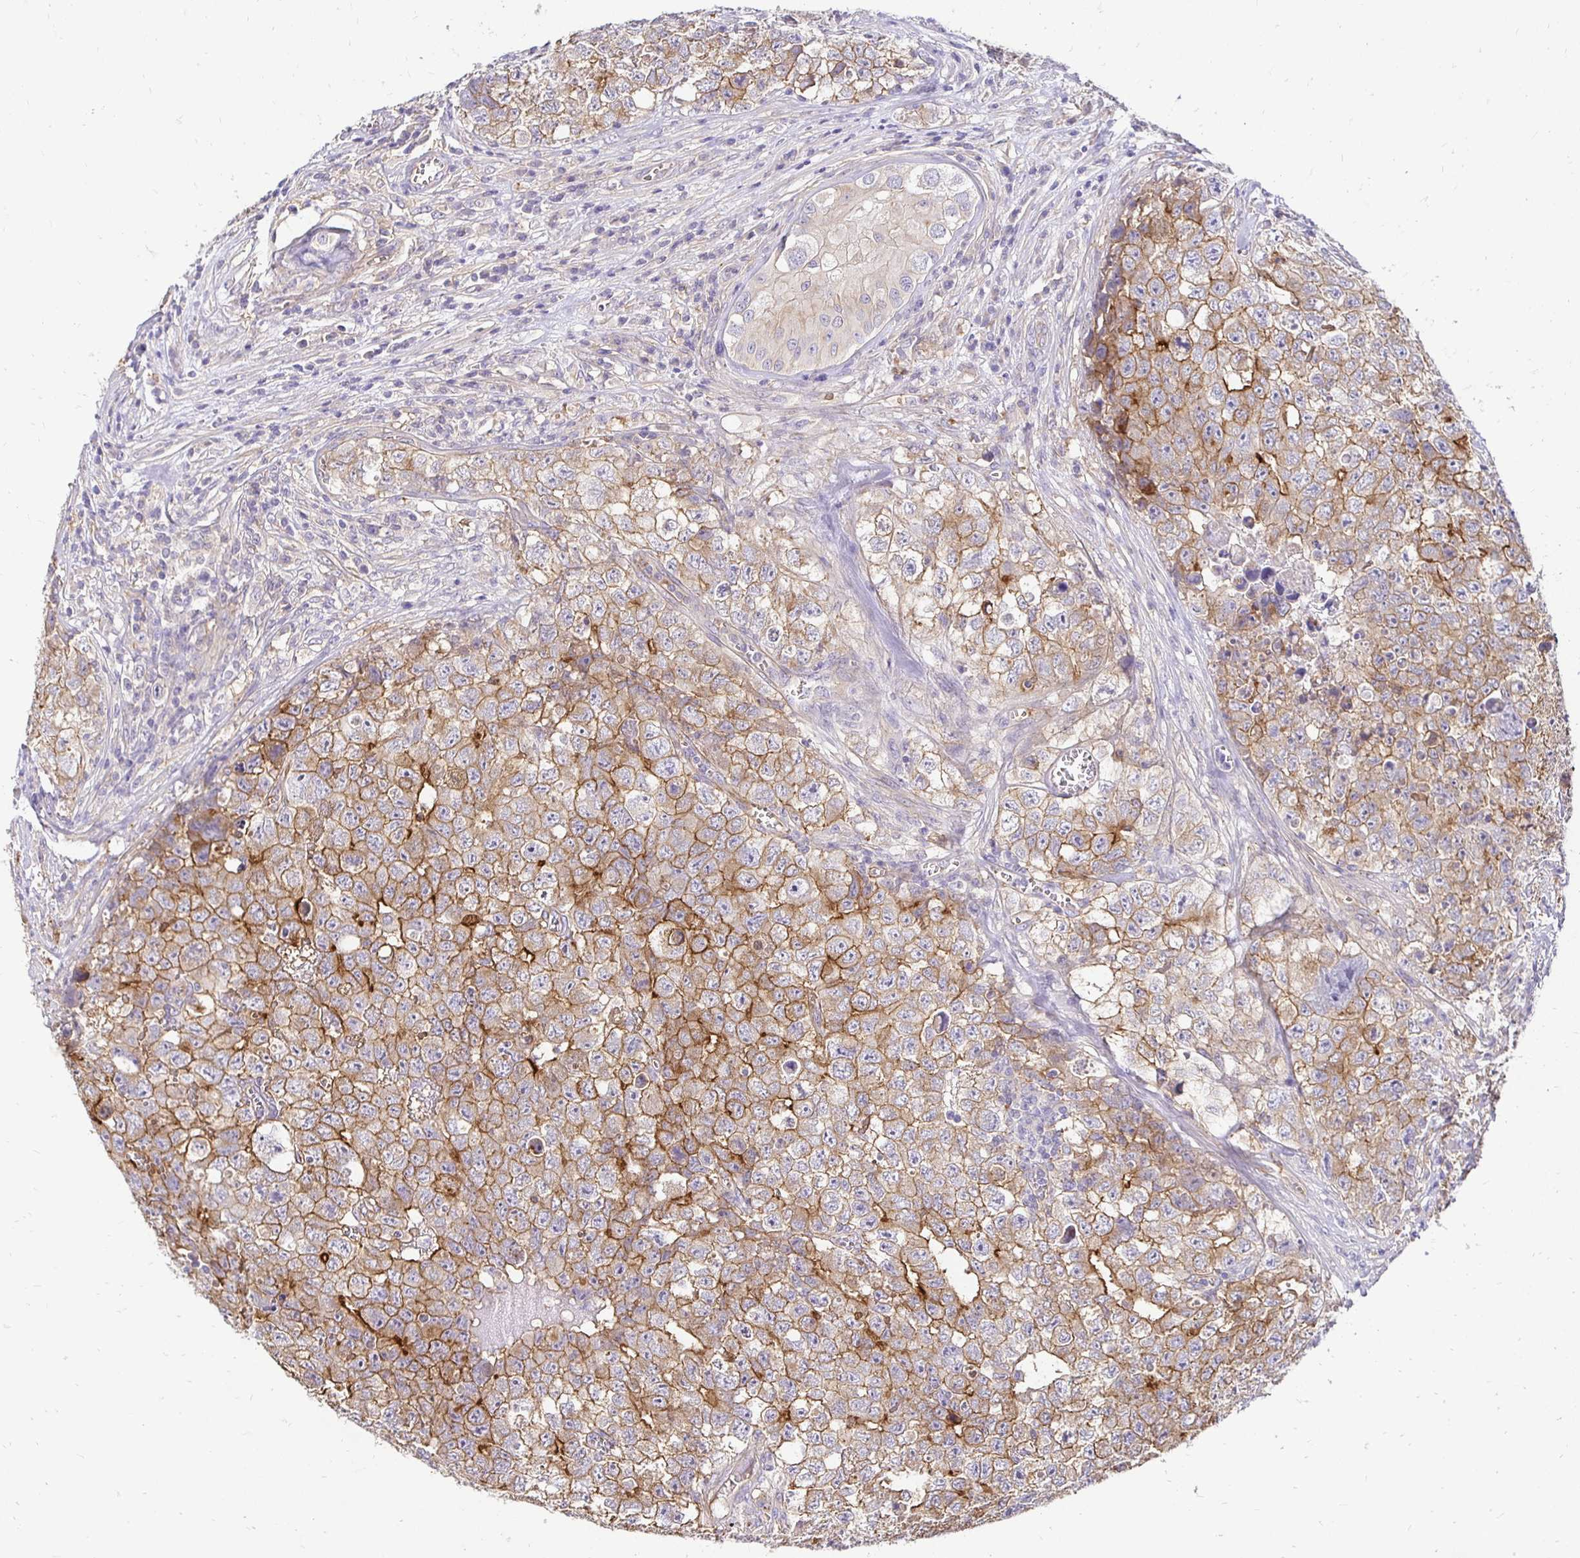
{"staining": {"intensity": "moderate", "quantity": ">75%", "location": "cytoplasmic/membranous"}, "tissue": "testis cancer", "cell_type": "Tumor cells", "image_type": "cancer", "snomed": [{"axis": "morphology", "description": "Carcinoma, Embryonal, NOS"}, {"axis": "topography", "description": "Testis"}], "caption": "Immunohistochemical staining of testis cancer (embryonal carcinoma) exhibits moderate cytoplasmic/membranous protein staining in about >75% of tumor cells. Nuclei are stained in blue.", "gene": "SLC9A1", "patient": {"sex": "male", "age": 18}}